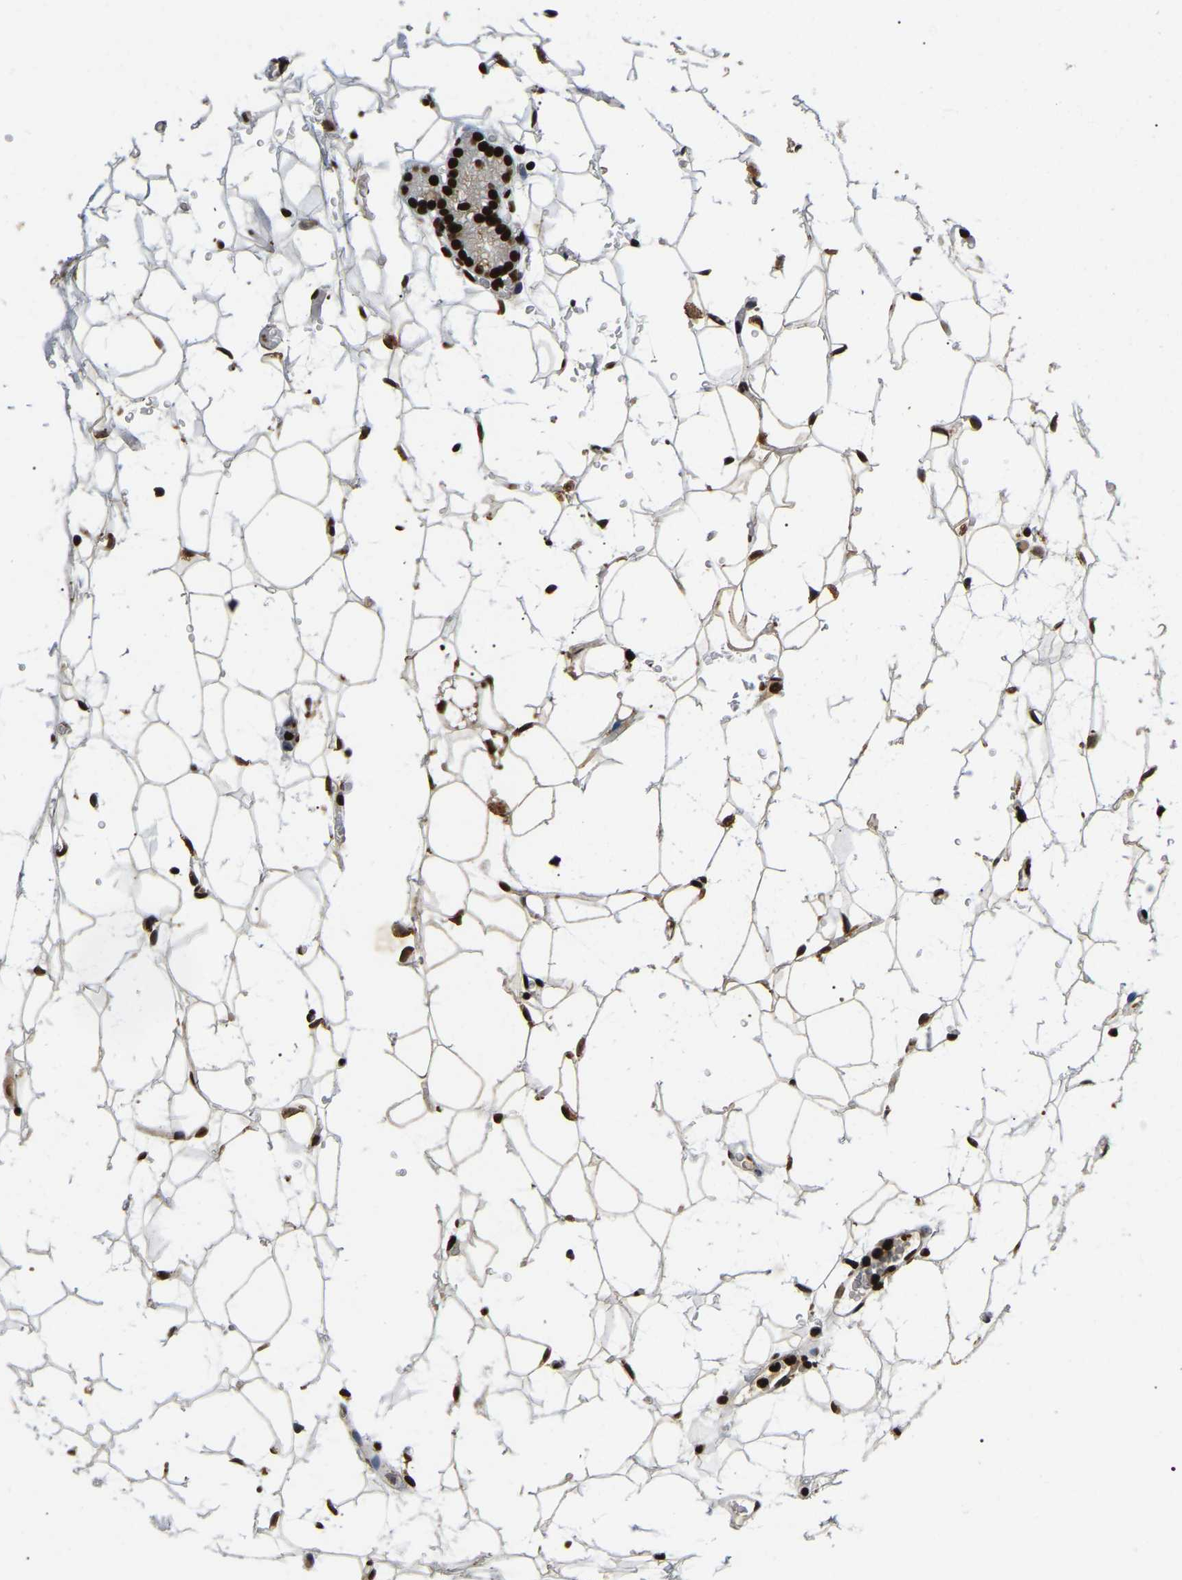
{"staining": {"intensity": "strong", "quantity": ">75%", "location": "nuclear"}, "tissue": "parathyroid gland", "cell_type": "Glandular cells", "image_type": "normal", "snomed": [{"axis": "morphology", "description": "Normal tissue, NOS"}, {"axis": "morphology", "description": "Adenoma, NOS"}, {"axis": "topography", "description": "Parathyroid gland"}], "caption": "Strong nuclear positivity is seen in approximately >75% of glandular cells in normal parathyroid gland. (DAB = brown stain, brightfield microscopy at high magnification).", "gene": "LRRC61", "patient": {"sex": "female", "age": 58}}